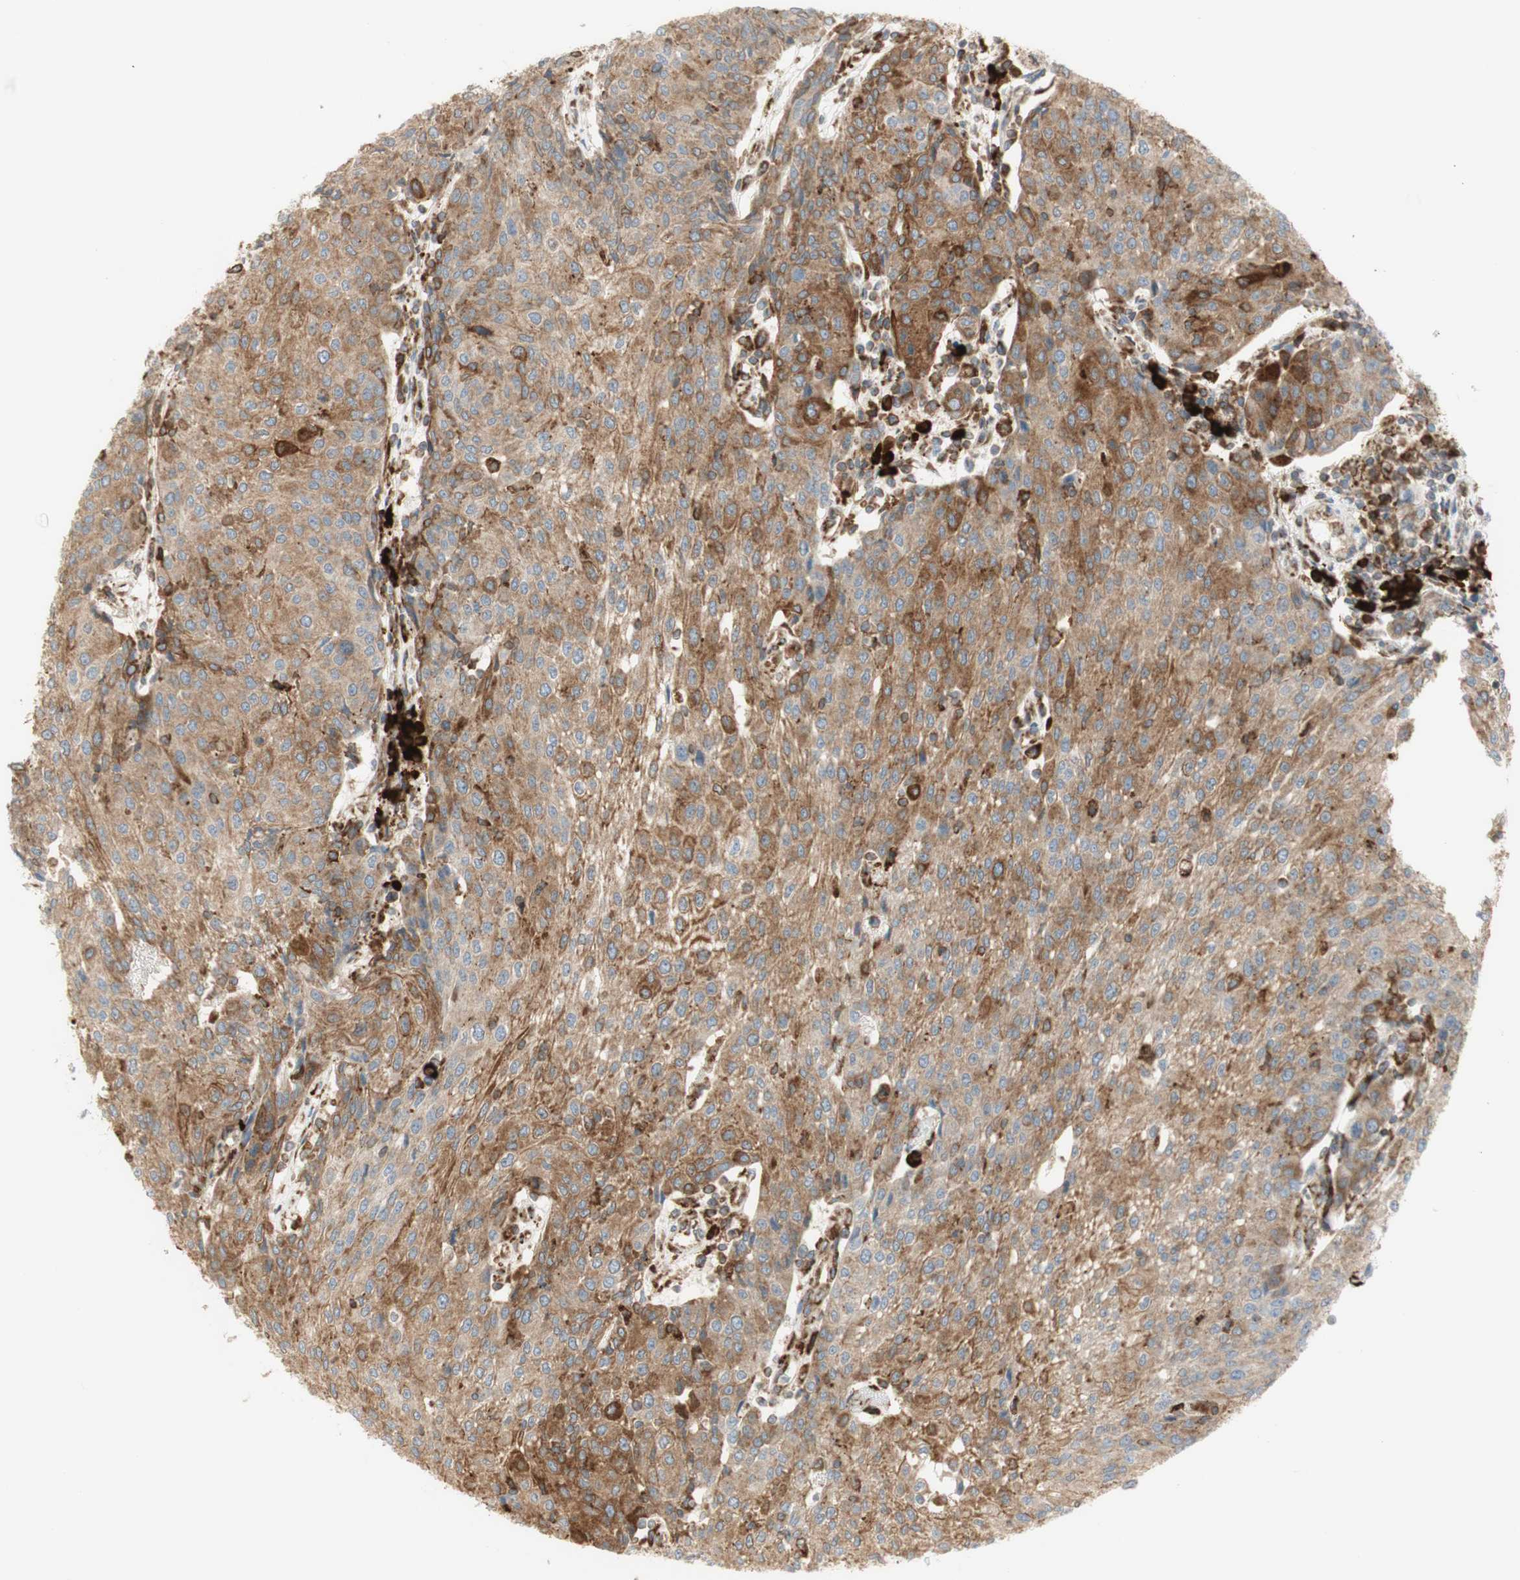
{"staining": {"intensity": "moderate", "quantity": ">75%", "location": "cytoplasmic/membranous"}, "tissue": "urothelial cancer", "cell_type": "Tumor cells", "image_type": "cancer", "snomed": [{"axis": "morphology", "description": "Urothelial carcinoma, High grade"}, {"axis": "topography", "description": "Urinary bladder"}], "caption": "Immunohistochemical staining of human urothelial cancer demonstrates moderate cytoplasmic/membranous protein expression in about >75% of tumor cells. (DAB (3,3'-diaminobenzidine) = brown stain, brightfield microscopy at high magnification).", "gene": "MANF", "patient": {"sex": "female", "age": 85}}